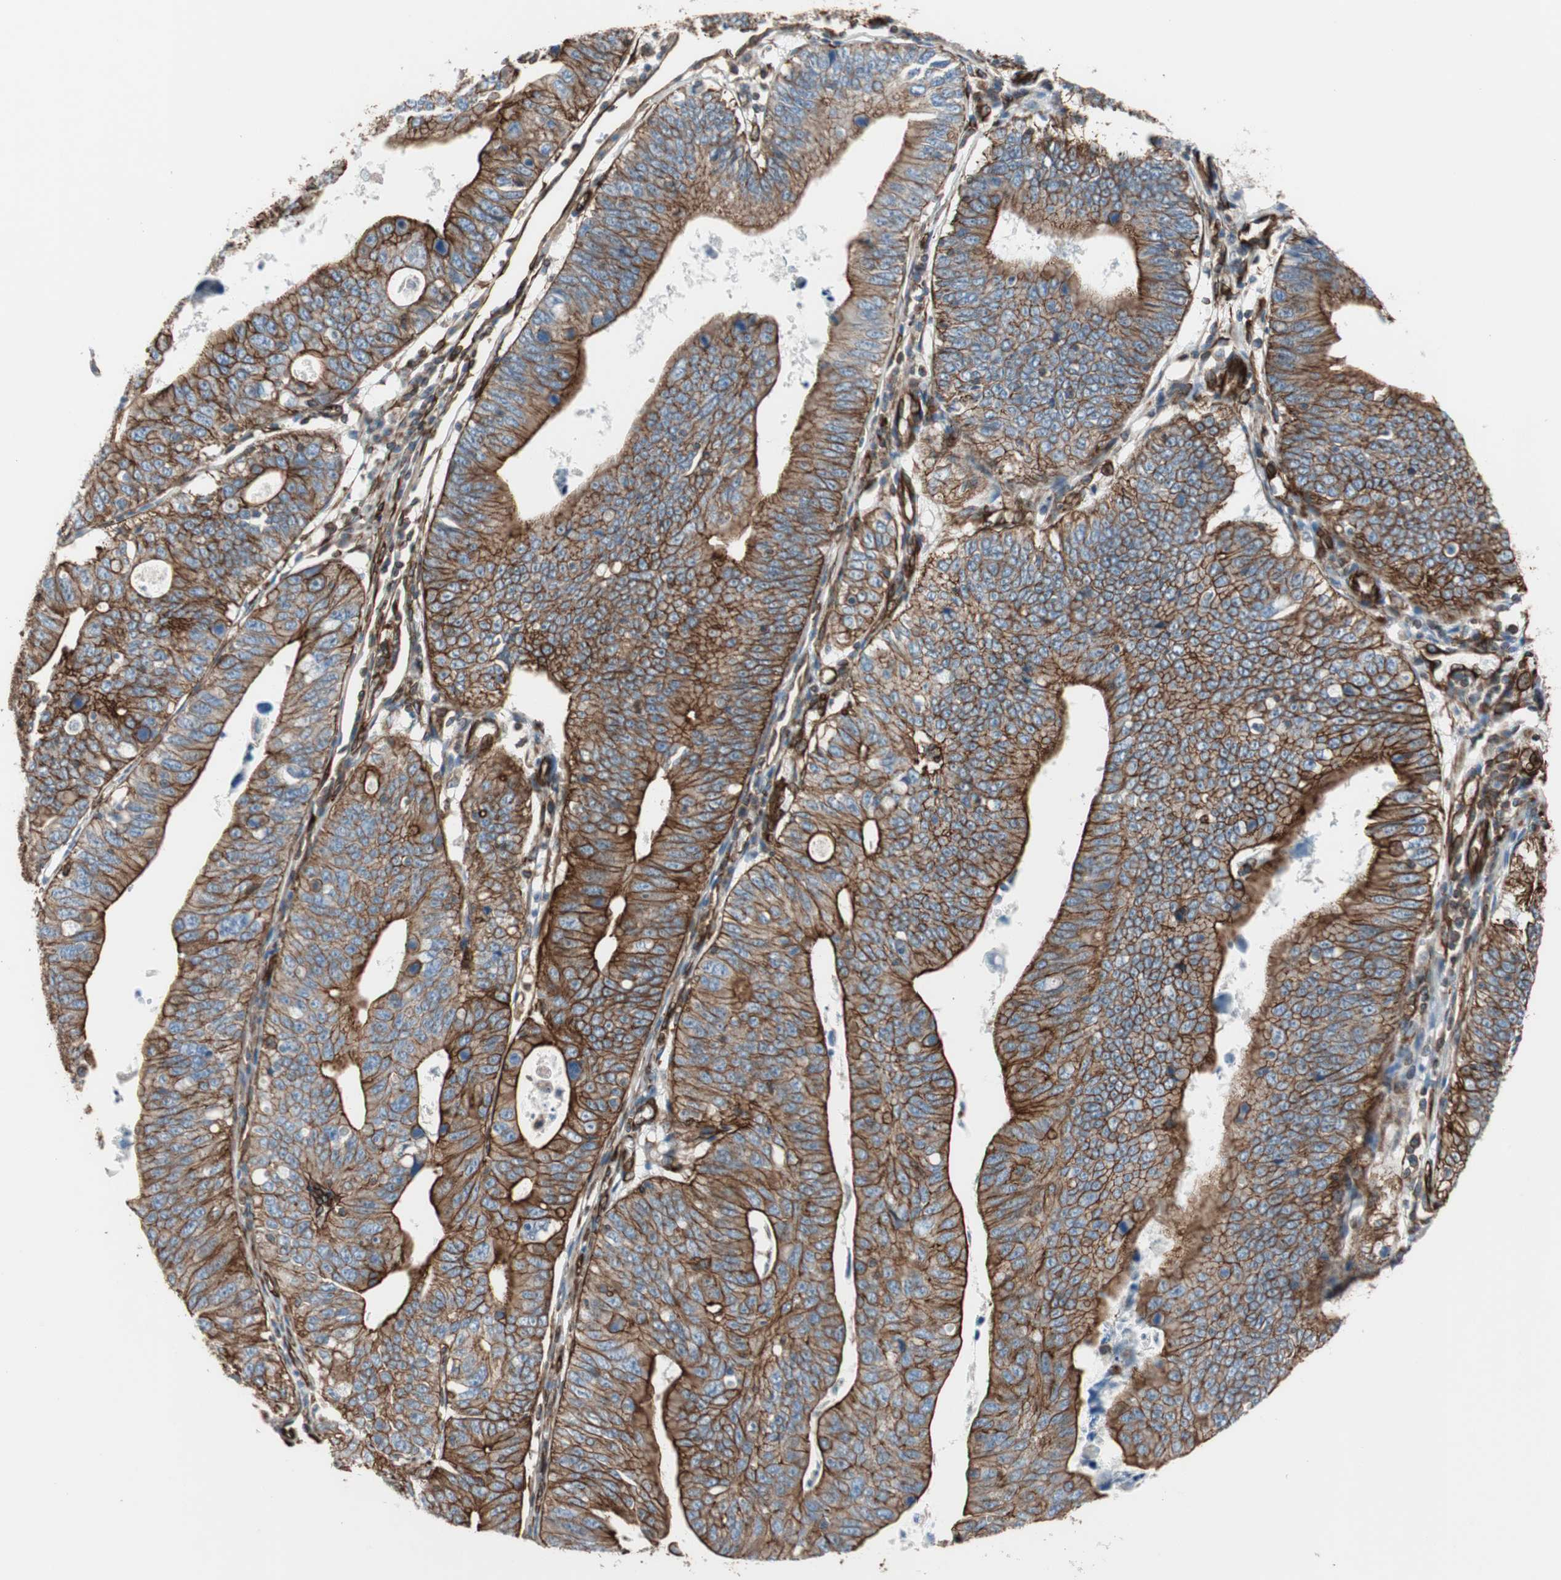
{"staining": {"intensity": "strong", "quantity": ">75%", "location": "cytoplasmic/membranous"}, "tissue": "stomach cancer", "cell_type": "Tumor cells", "image_type": "cancer", "snomed": [{"axis": "morphology", "description": "Adenocarcinoma, NOS"}, {"axis": "topography", "description": "Stomach"}], "caption": "DAB (3,3'-diaminobenzidine) immunohistochemical staining of human stomach cancer (adenocarcinoma) displays strong cytoplasmic/membranous protein staining in about >75% of tumor cells. The protein of interest is stained brown, and the nuclei are stained in blue (DAB (3,3'-diaminobenzidine) IHC with brightfield microscopy, high magnification).", "gene": "TCTA", "patient": {"sex": "male", "age": 59}}